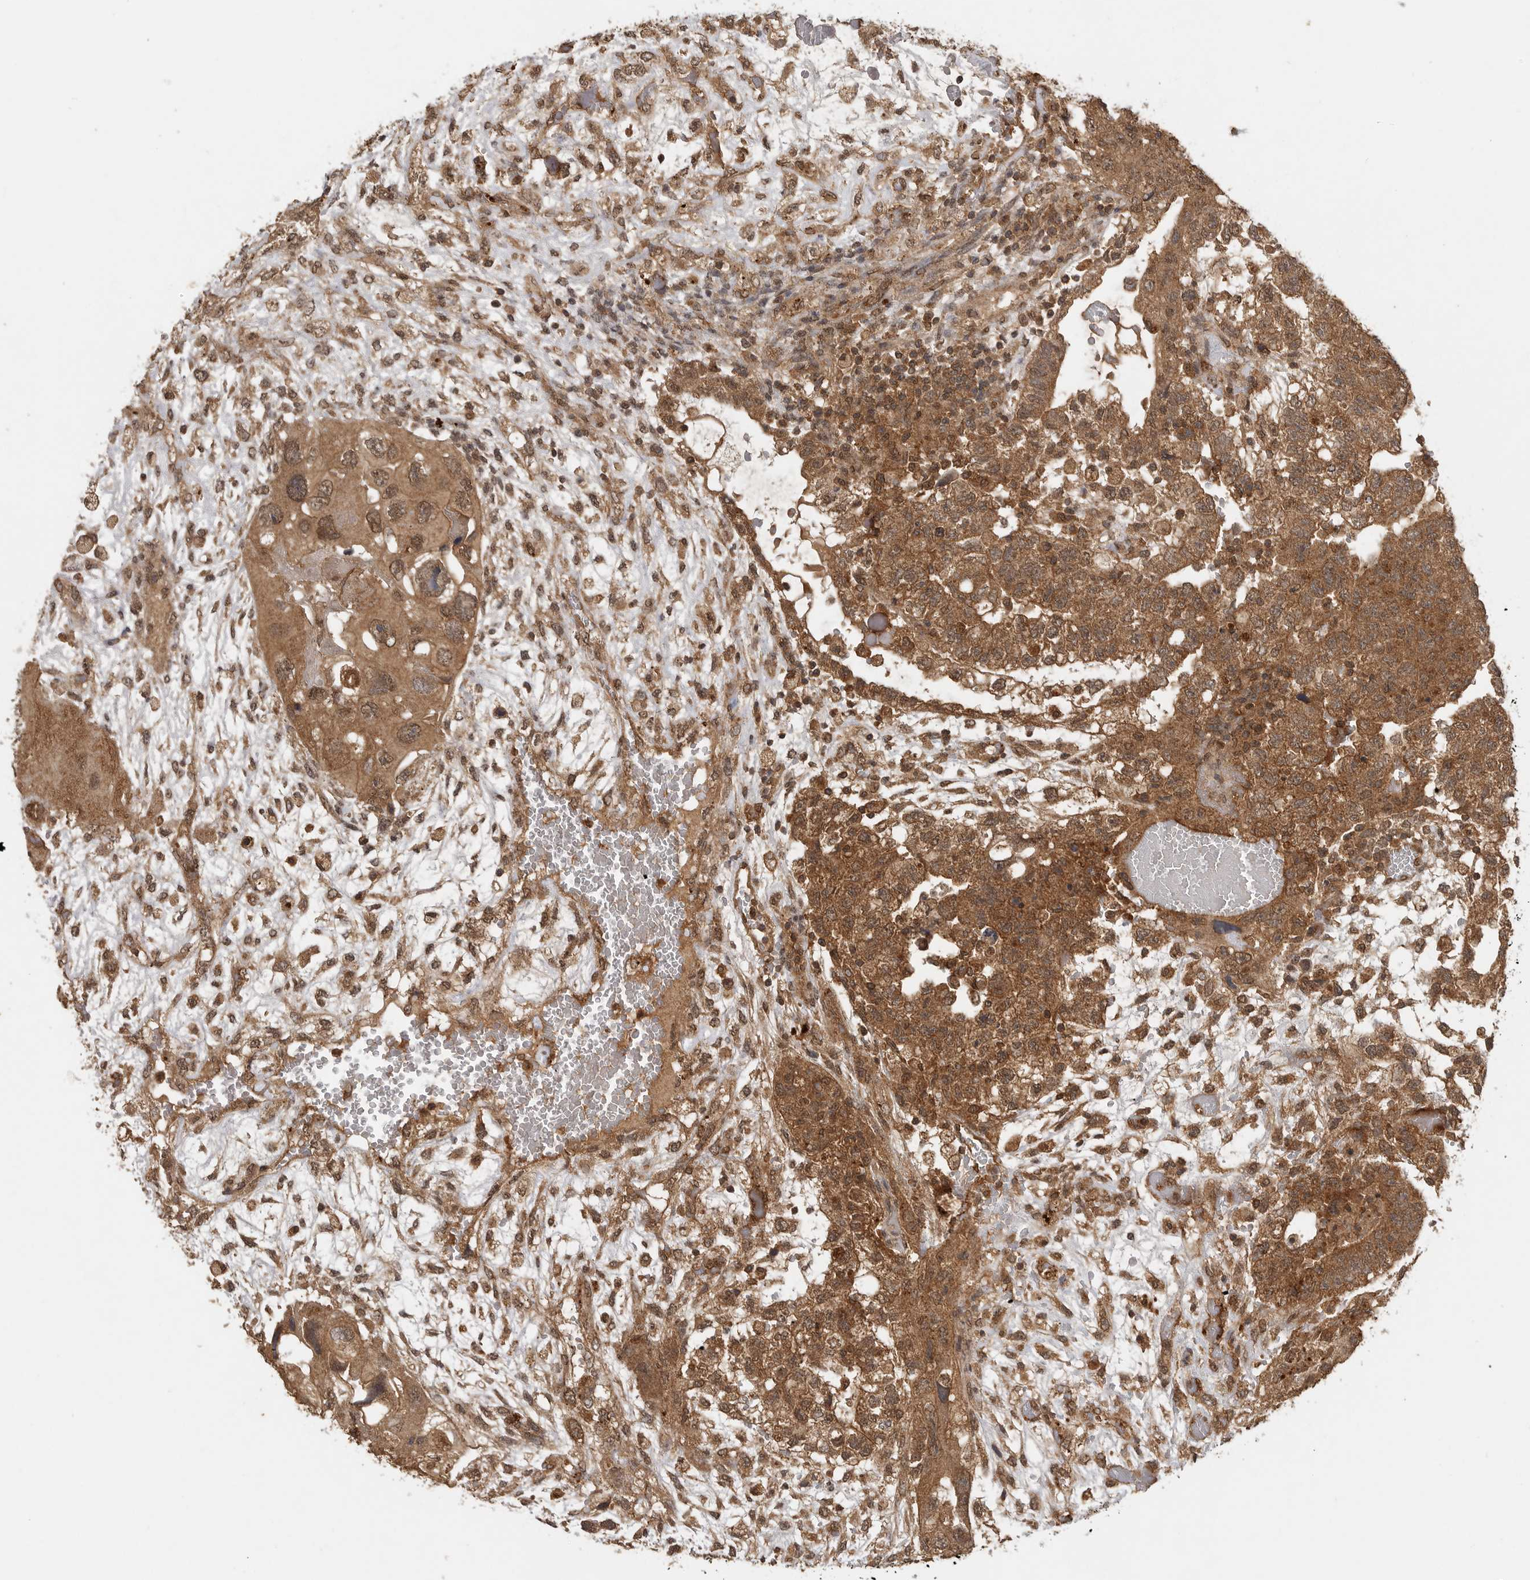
{"staining": {"intensity": "moderate", "quantity": ">75%", "location": "cytoplasmic/membranous,nuclear"}, "tissue": "testis cancer", "cell_type": "Tumor cells", "image_type": "cancer", "snomed": [{"axis": "morphology", "description": "Carcinoma, Embryonal, NOS"}, {"axis": "topography", "description": "Testis"}], "caption": "An image of human testis embryonal carcinoma stained for a protein demonstrates moderate cytoplasmic/membranous and nuclear brown staining in tumor cells.", "gene": "ICOSLG", "patient": {"sex": "male", "age": 36}}